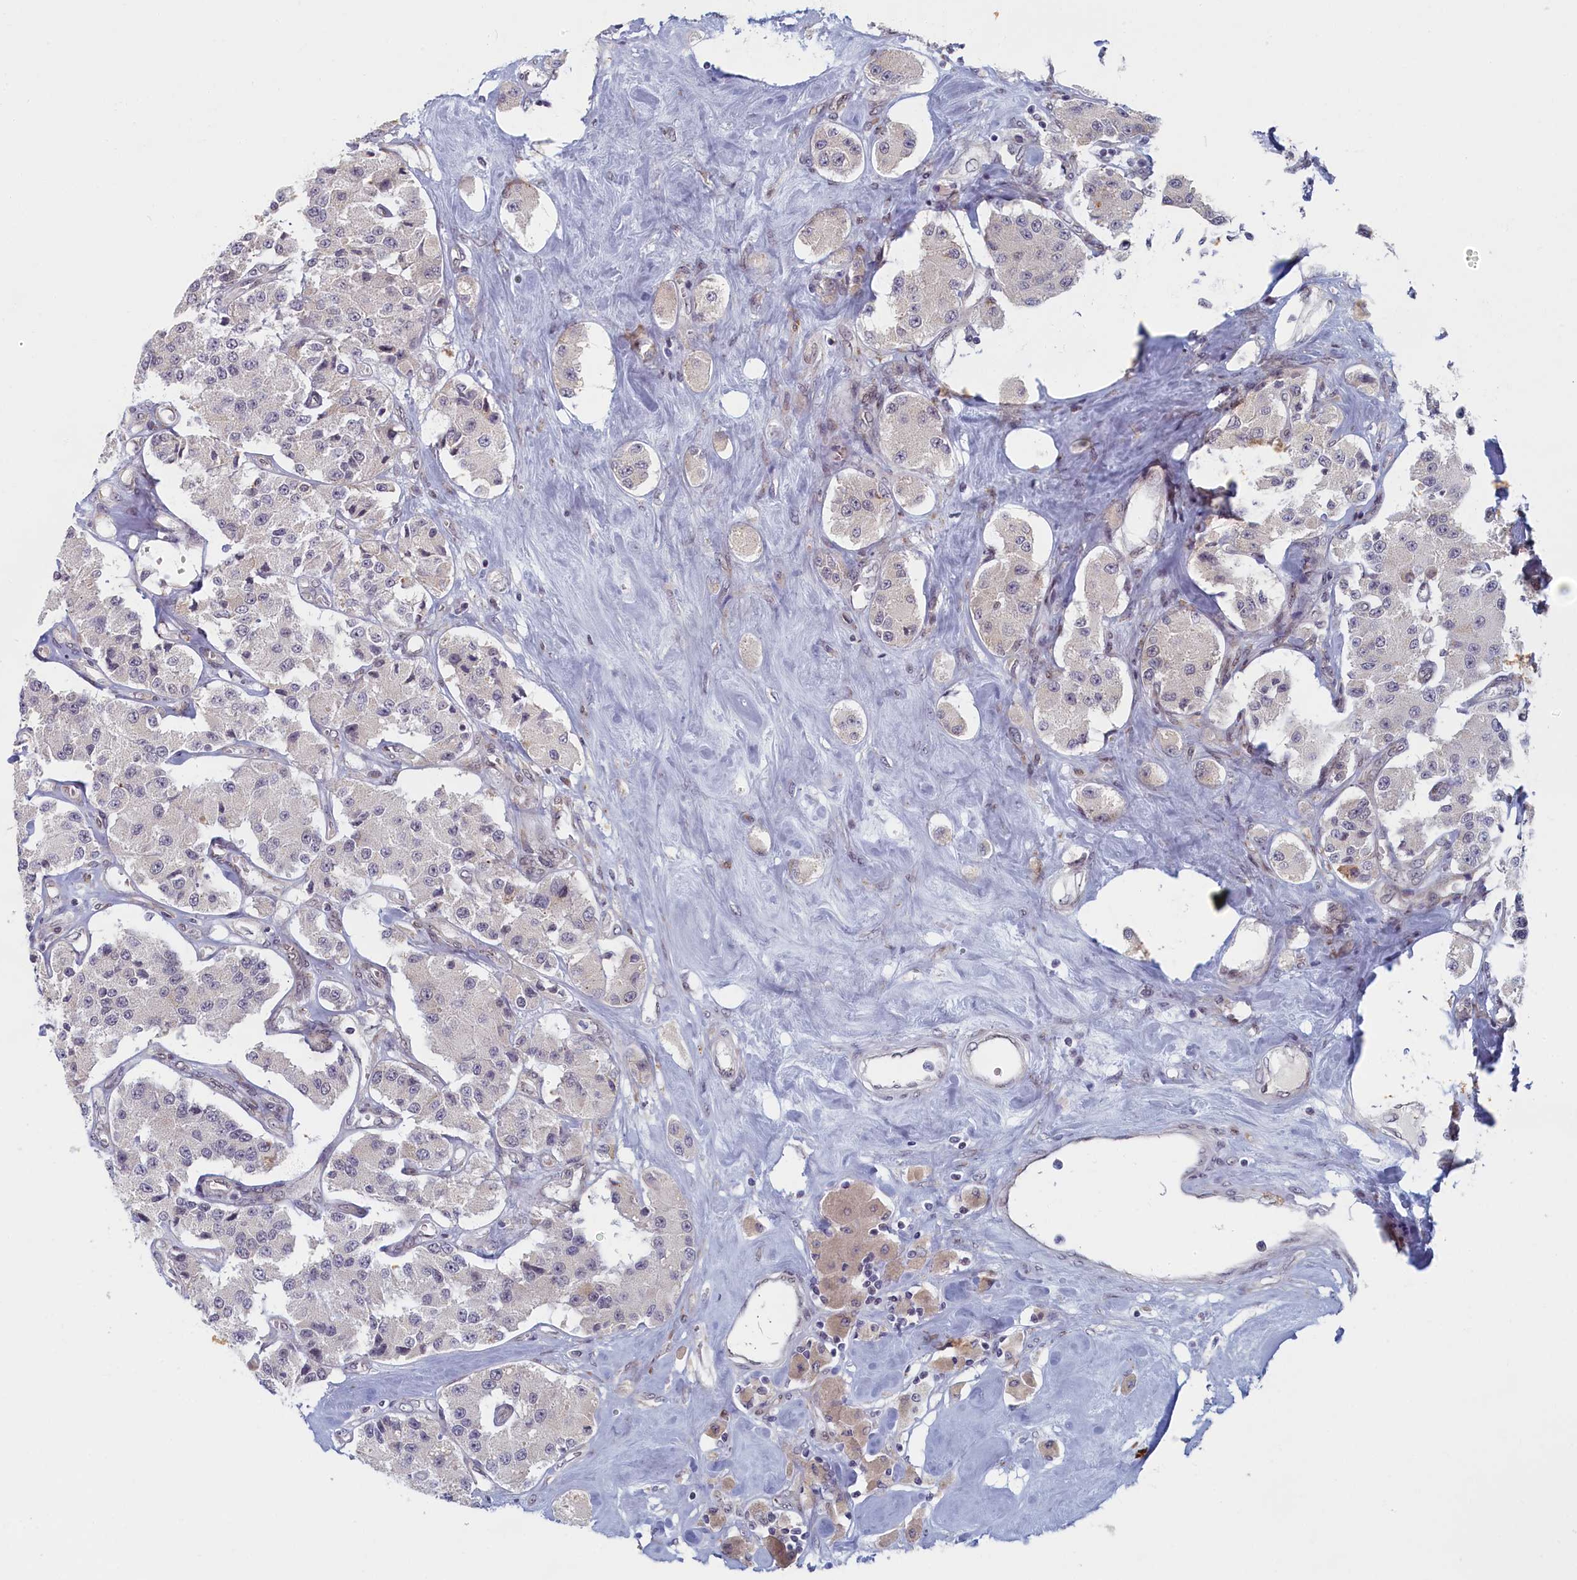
{"staining": {"intensity": "negative", "quantity": "none", "location": "none"}, "tissue": "carcinoid", "cell_type": "Tumor cells", "image_type": "cancer", "snomed": [{"axis": "morphology", "description": "Carcinoid, malignant, NOS"}, {"axis": "topography", "description": "Pancreas"}], "caption": "The immunohistochemistry (IHC) image has no significant expression in tumor cells of malignant carcinoid tissue. (DAB (3,3'-diaminobenzidine) IHC with hematoxylin counter stain).", "gene": "DNAJC17", "patient": {"sex": "male", "age": 41}}